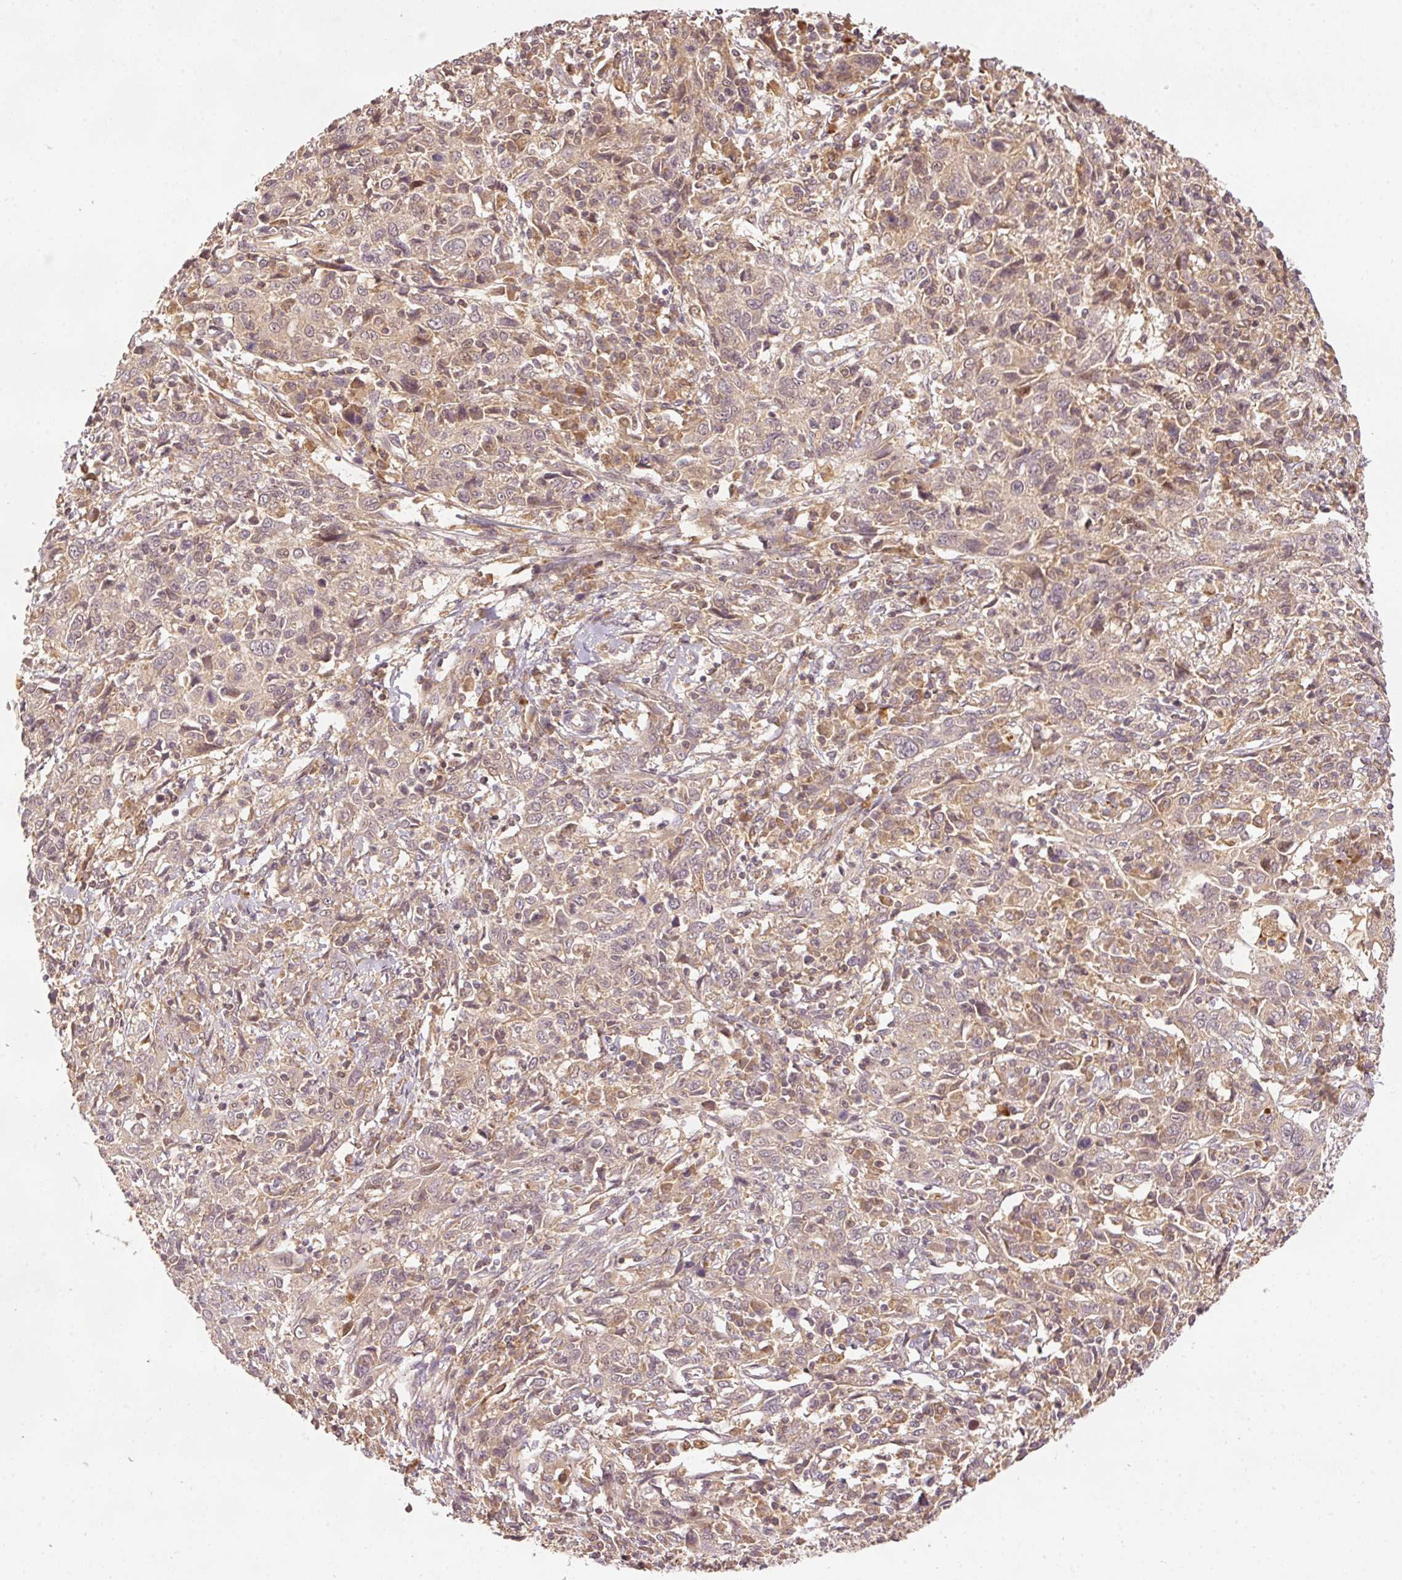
{"staining": {"intensity": "weak", "quantity": "<25%", "location": "nuclear"}, "tissue": "cervical cancer", "cell_type": "Tumor cells", "image_type": "cancer", "snomed": [{"axis": "morphology", "description": "Squamous cell carcinoma, NOS"}, {"axis": "topography", "description": "Cervix"}], "caption": "There is no significant positivity in tumor cells of cervical cancer (squamous cell carcinoma).", "gene": "PCDHB1", "patient": {"sex": "female", "age": 46}}